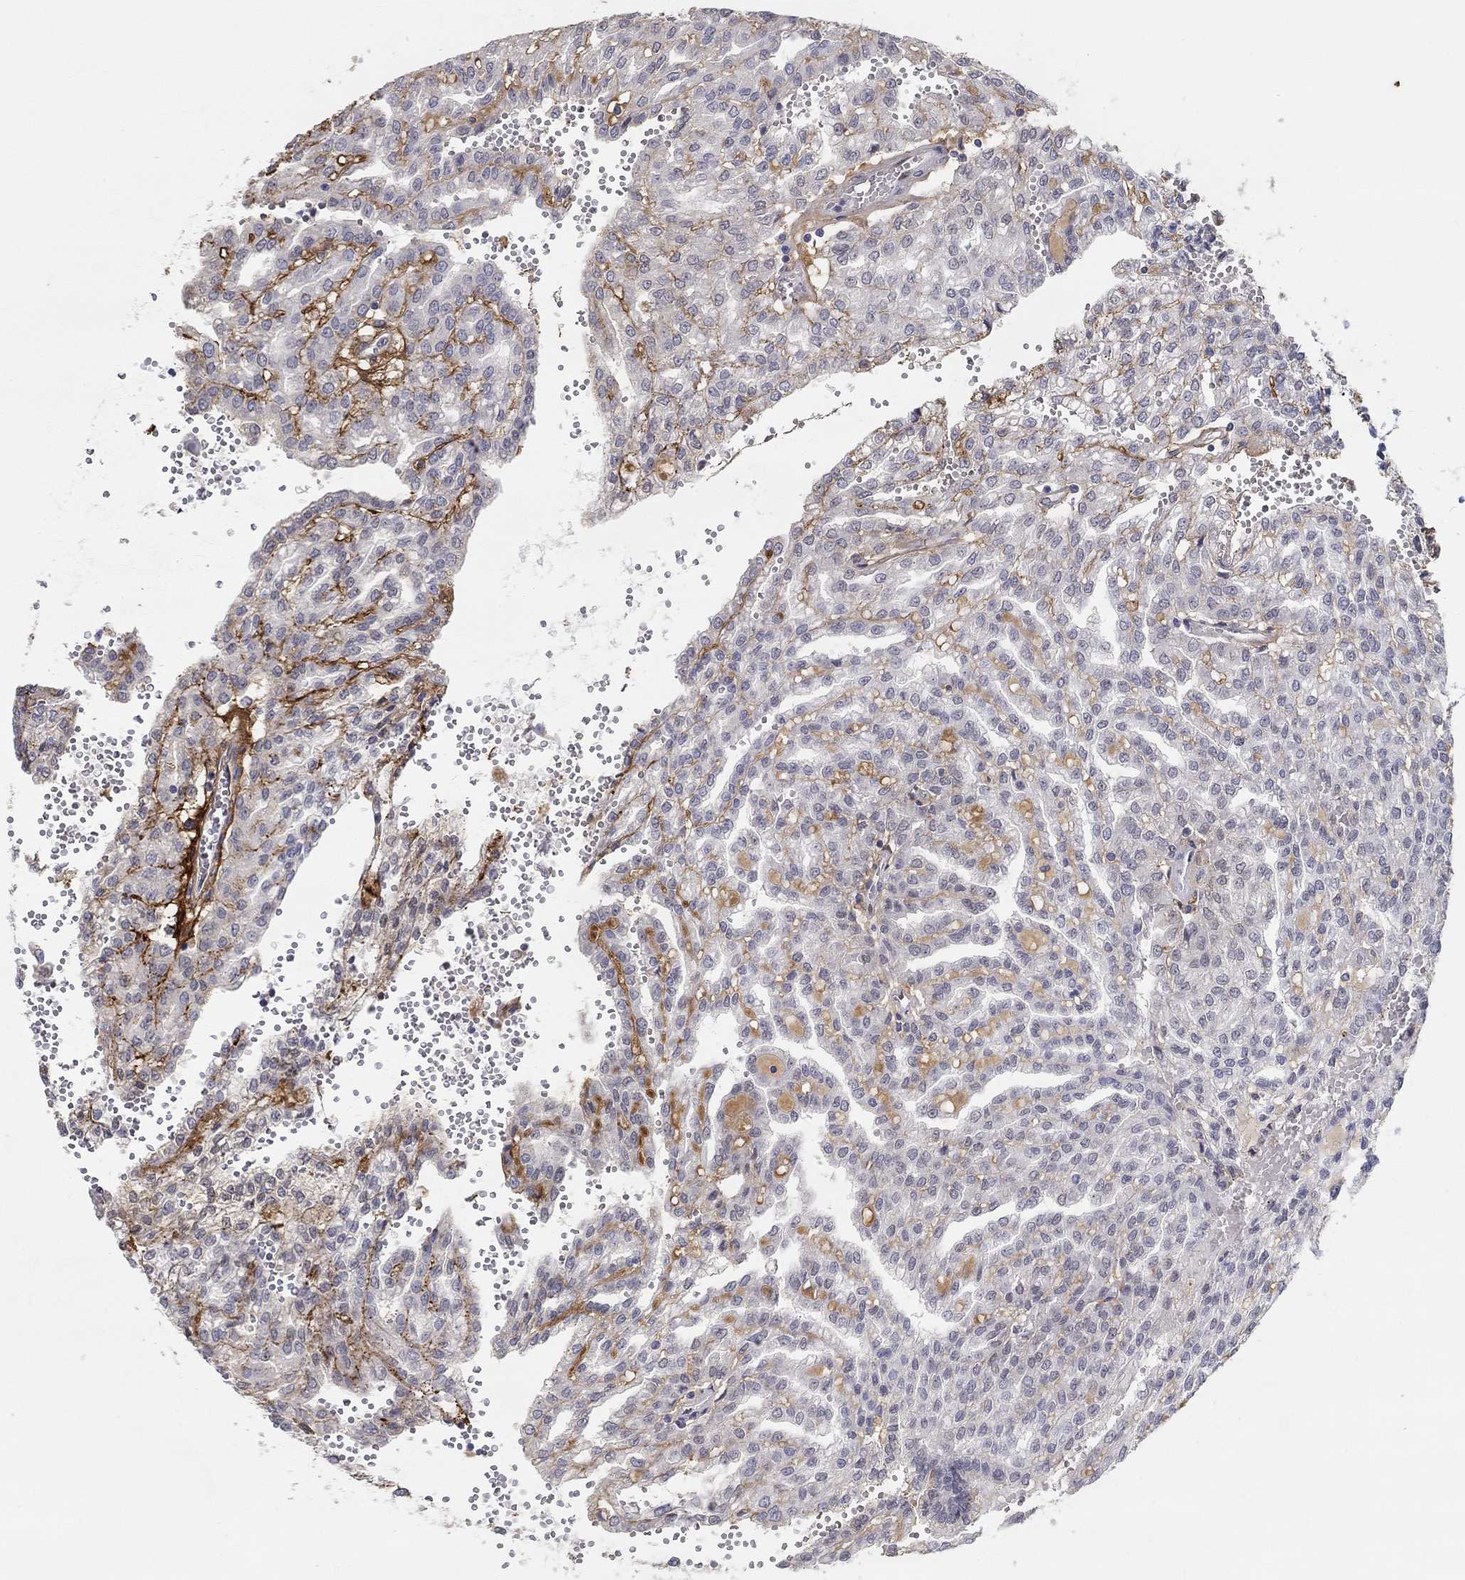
{"staining": {"intensity": "weak", "quantity": "<25%", "location": "cytoplasmic/membranous"}, "tissue": "renal cancer", "cell_type": "Tumor cells", "image_type": "cancer", "snomed": [{"axis": "morphology", "description": "Adenocarcinoma, NOS"}, {"axis": "topography", "description": "Kidney"}], "caption": "Immunohistochemistry of human renal adenocarcinoma reveals no staining in tumor cells.", "gene": "FGF2", "patient": {"sex": "male", "age": 63}}